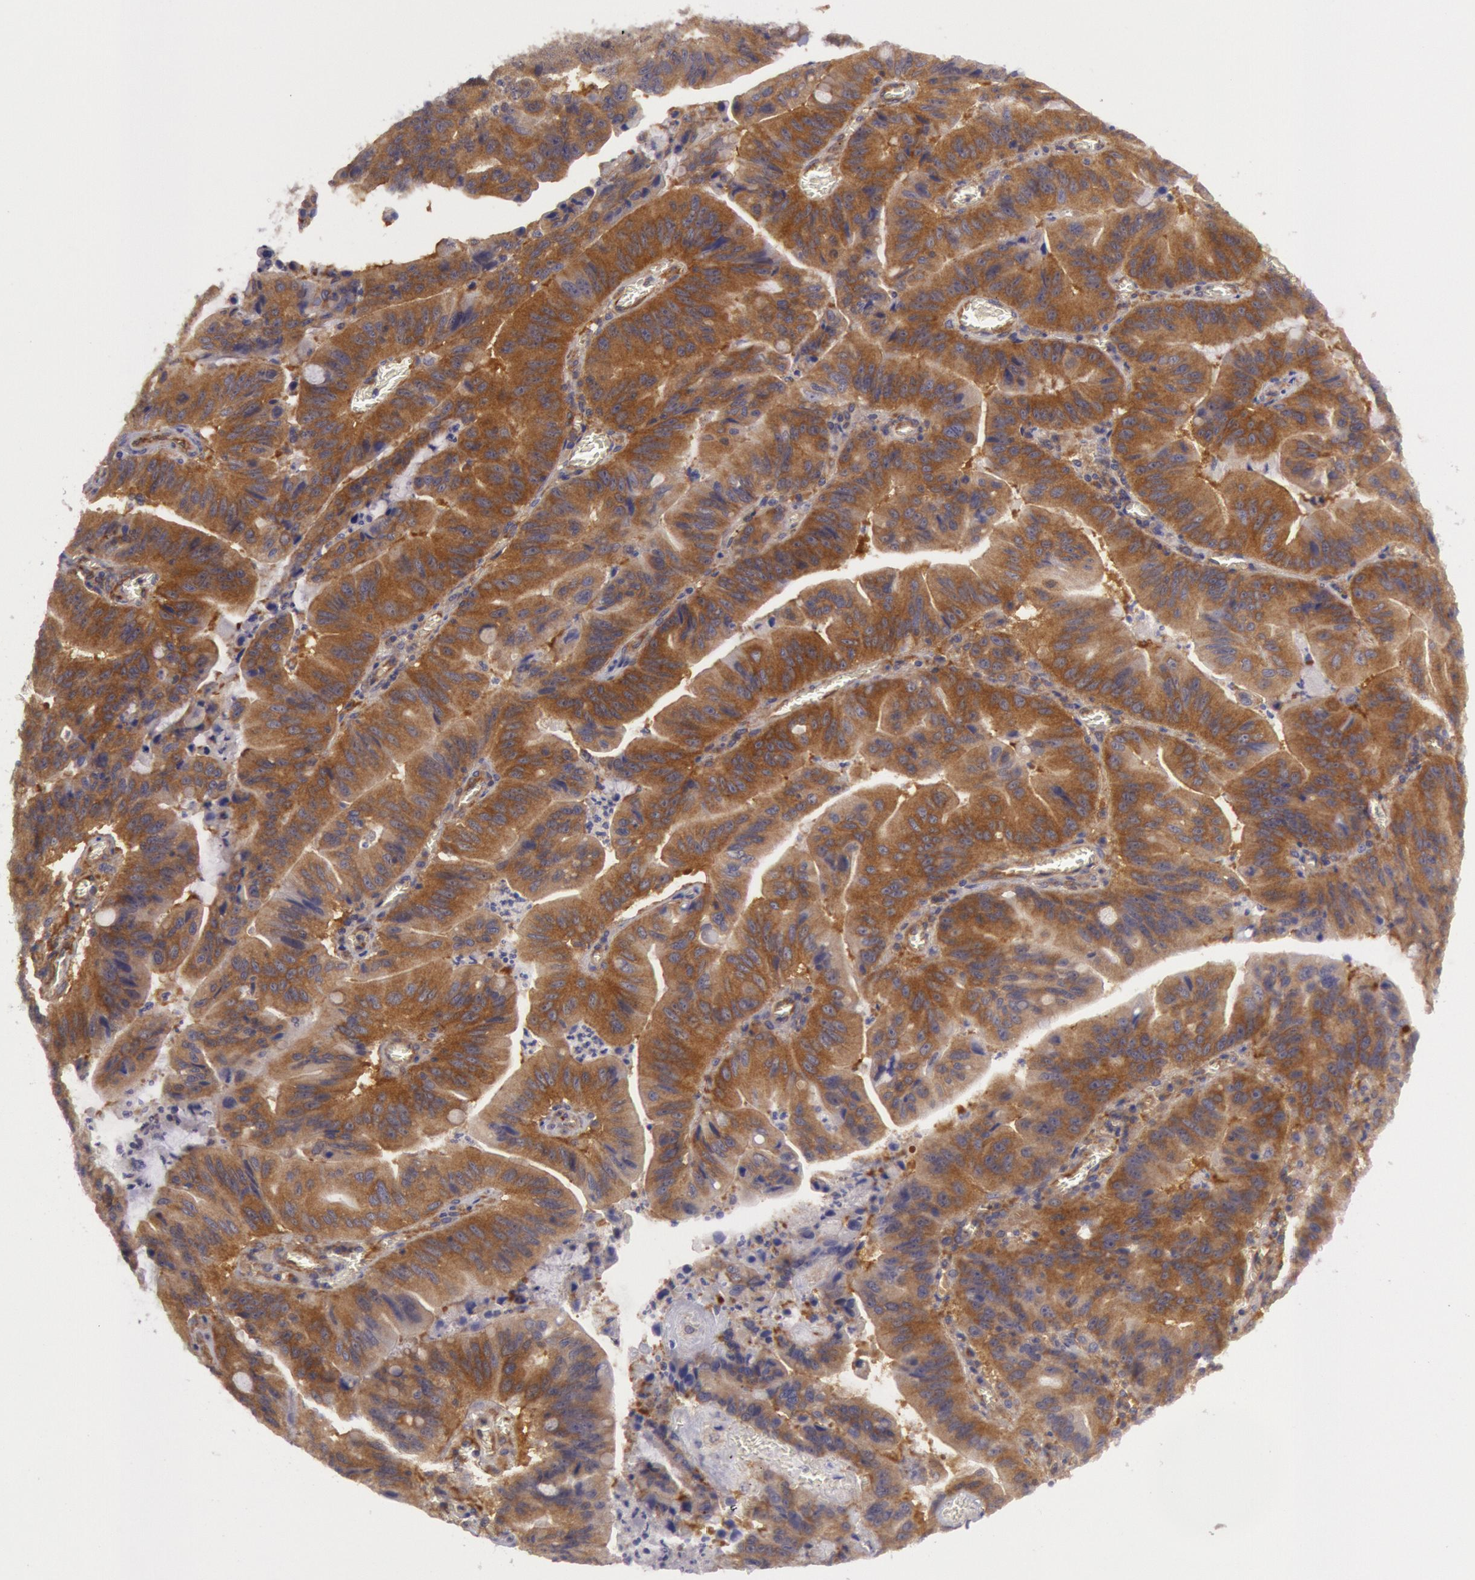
{"staining": {"intensity": "moderate", "quantity": ">75%", "location": "cytoplasmic/membranous"}, "tissue": "stomach cancer", "cell_type": "Tumor cells", "image_type": "cancer", "snomed": [{"axis": "morphology", "description": "Adenocarcinoma, NOS"}, {"axis": "topography", "description": "Stomach, upper"}], "caption": "Immunohistochemical staining of adenocarcinoma (stomach) displays medium levels of moderate cytoplasmic/membranous protein staining in approximately >75% of tumor cells. (brown staining indicates protein expression, while blue staining denotes nuclei).", "gene": "CHUK", "patient": {"sex": "male", "age": 63}}